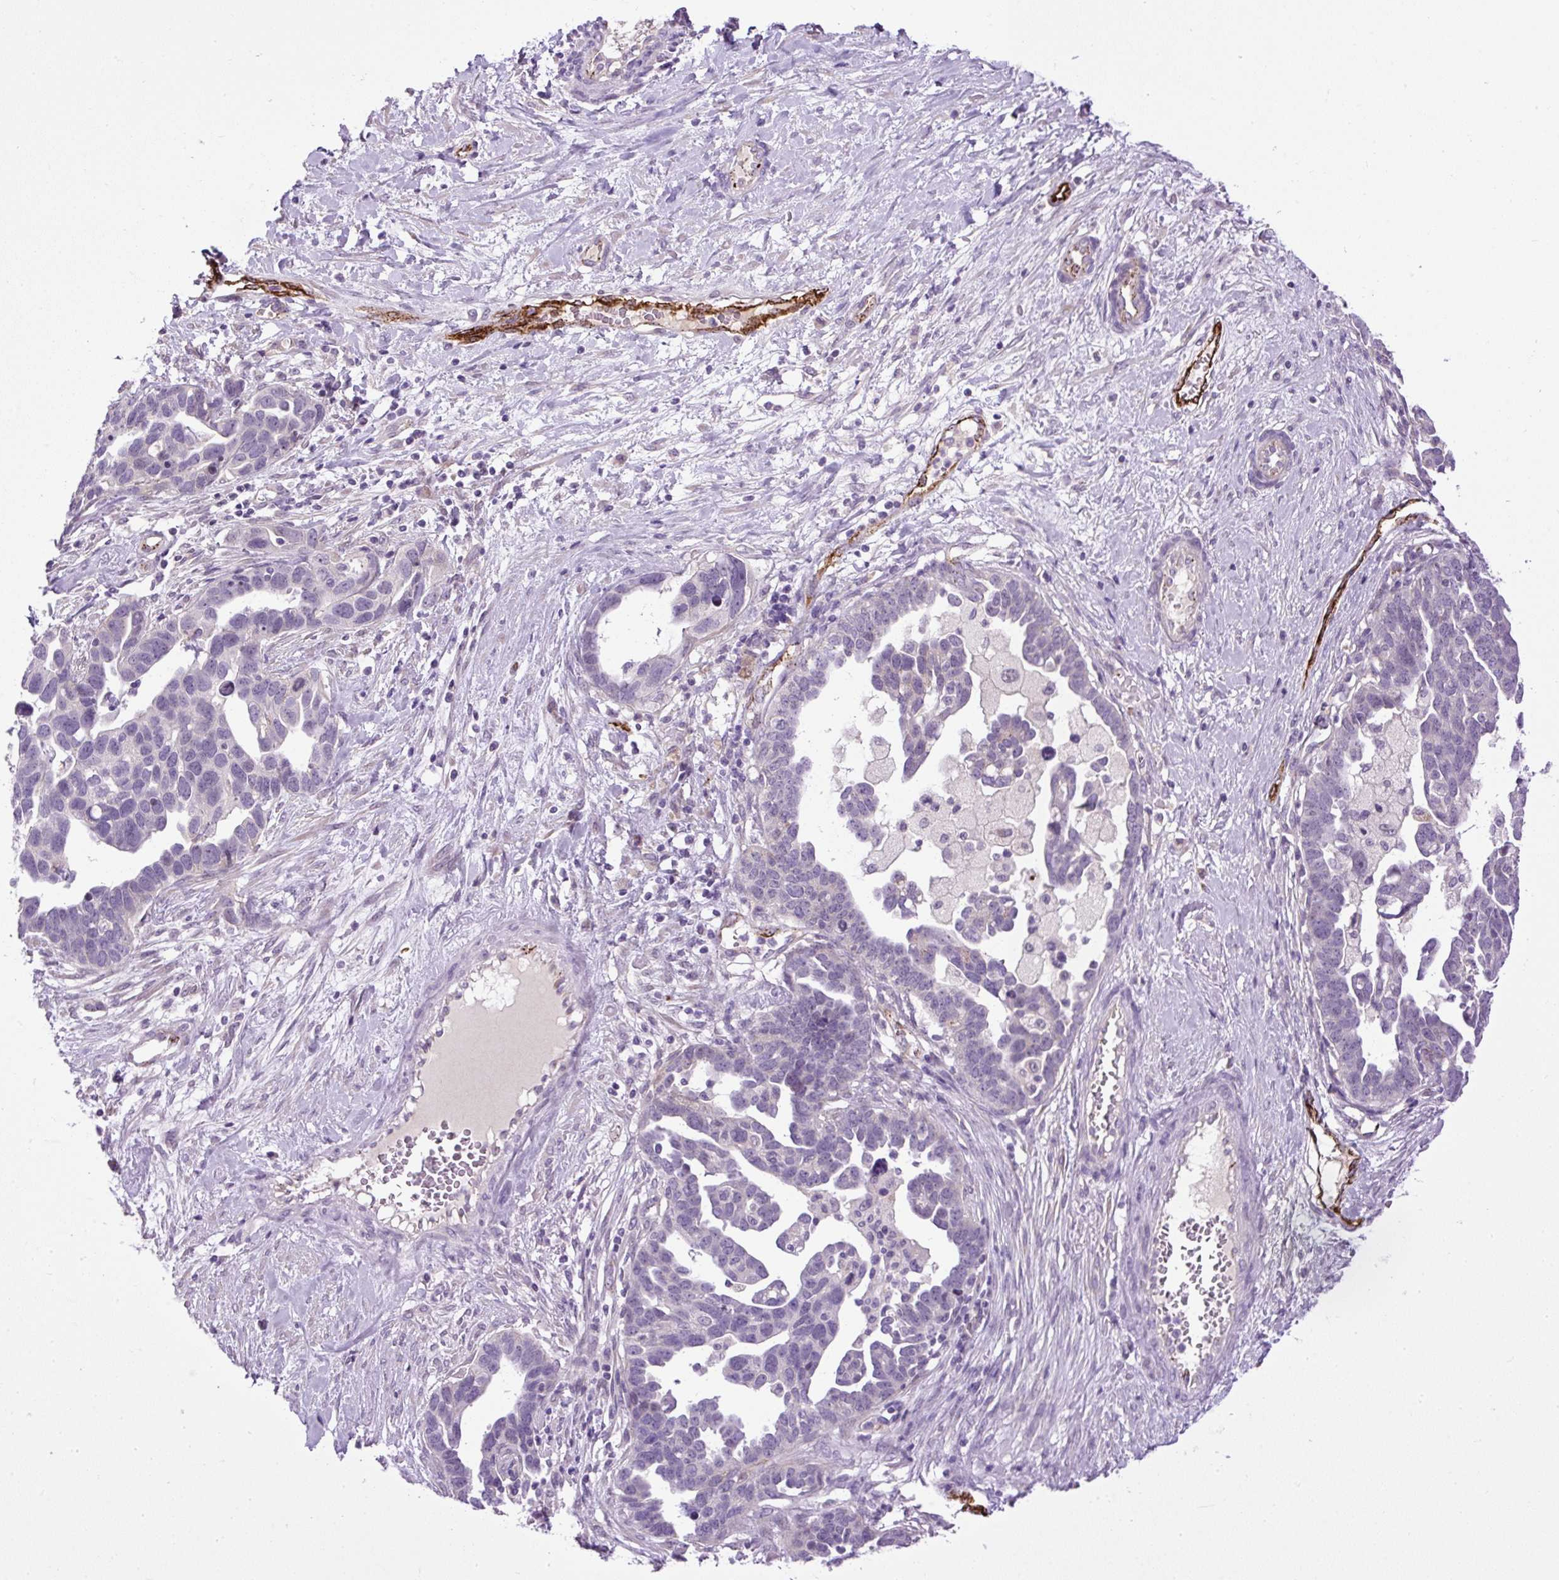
{"staining": {"intensity": "negative", "quantity": "none", "location": "none"}, "tissue": "ovarian cancer", "cell_type": "Tumor cells", "image_type": "cancer", "snomed": [{"axis": "morphology", "description": "Cystadenocarcinoma, serous, NOS"}, {"axis": "topography", "description": "Ovary"}], "caption": "Tumor cells are negative for brown protein staining in ovarian cancer (serous cystadenocarcinoma). (DAB immunohistochemistry (IHC) with hematoxylin counter stain).", "gene": "LEFTY2", "patient": {"sex": "female", "age": 54}}